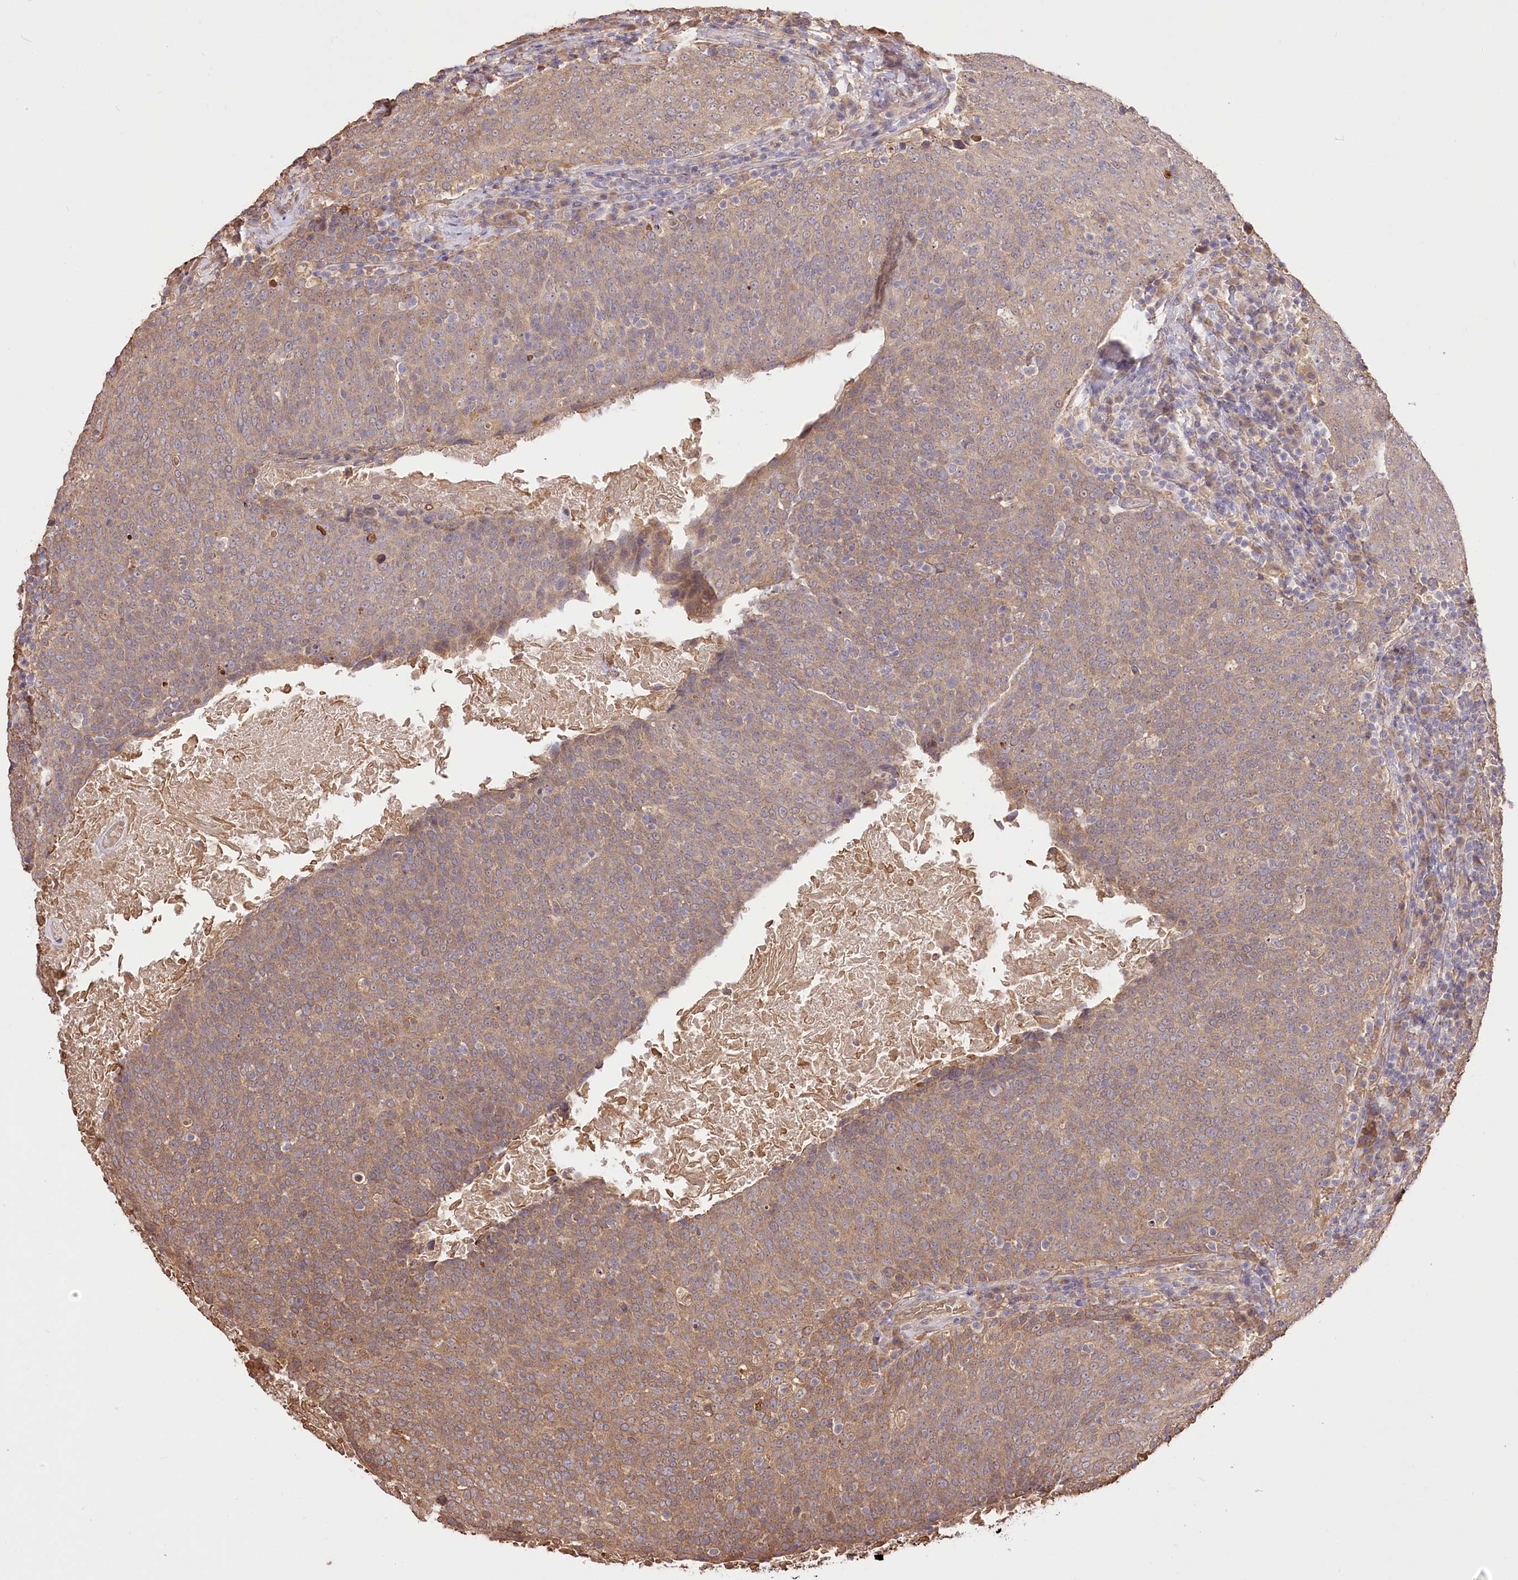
{"staining": {"intensity": "moderate", "quantity": ">75%", "location": "cytoplasmic/membranous"}, "tissue": "head and neck cancer", "cell_type": "Tumor cells", "image_type": "cancer", "snomed": [{"axis": "morphology", "description": "Squamous cell carcinoma, NOS"}, {"axis": "morphology", "description": "Squamous cell carcinoma, metastatic, NOS"}, {"axis": "topography", "description": "Lymph node"}, {"axis": "topography", "description": "Head-Neck"}], "caption": "Moderate cytoplasmic/membranous staining is identified in about >75% of tumor cells in head and neck cancer.", "gene": "R3HDM2", "patient": {"sex": "male", "age": 62}}